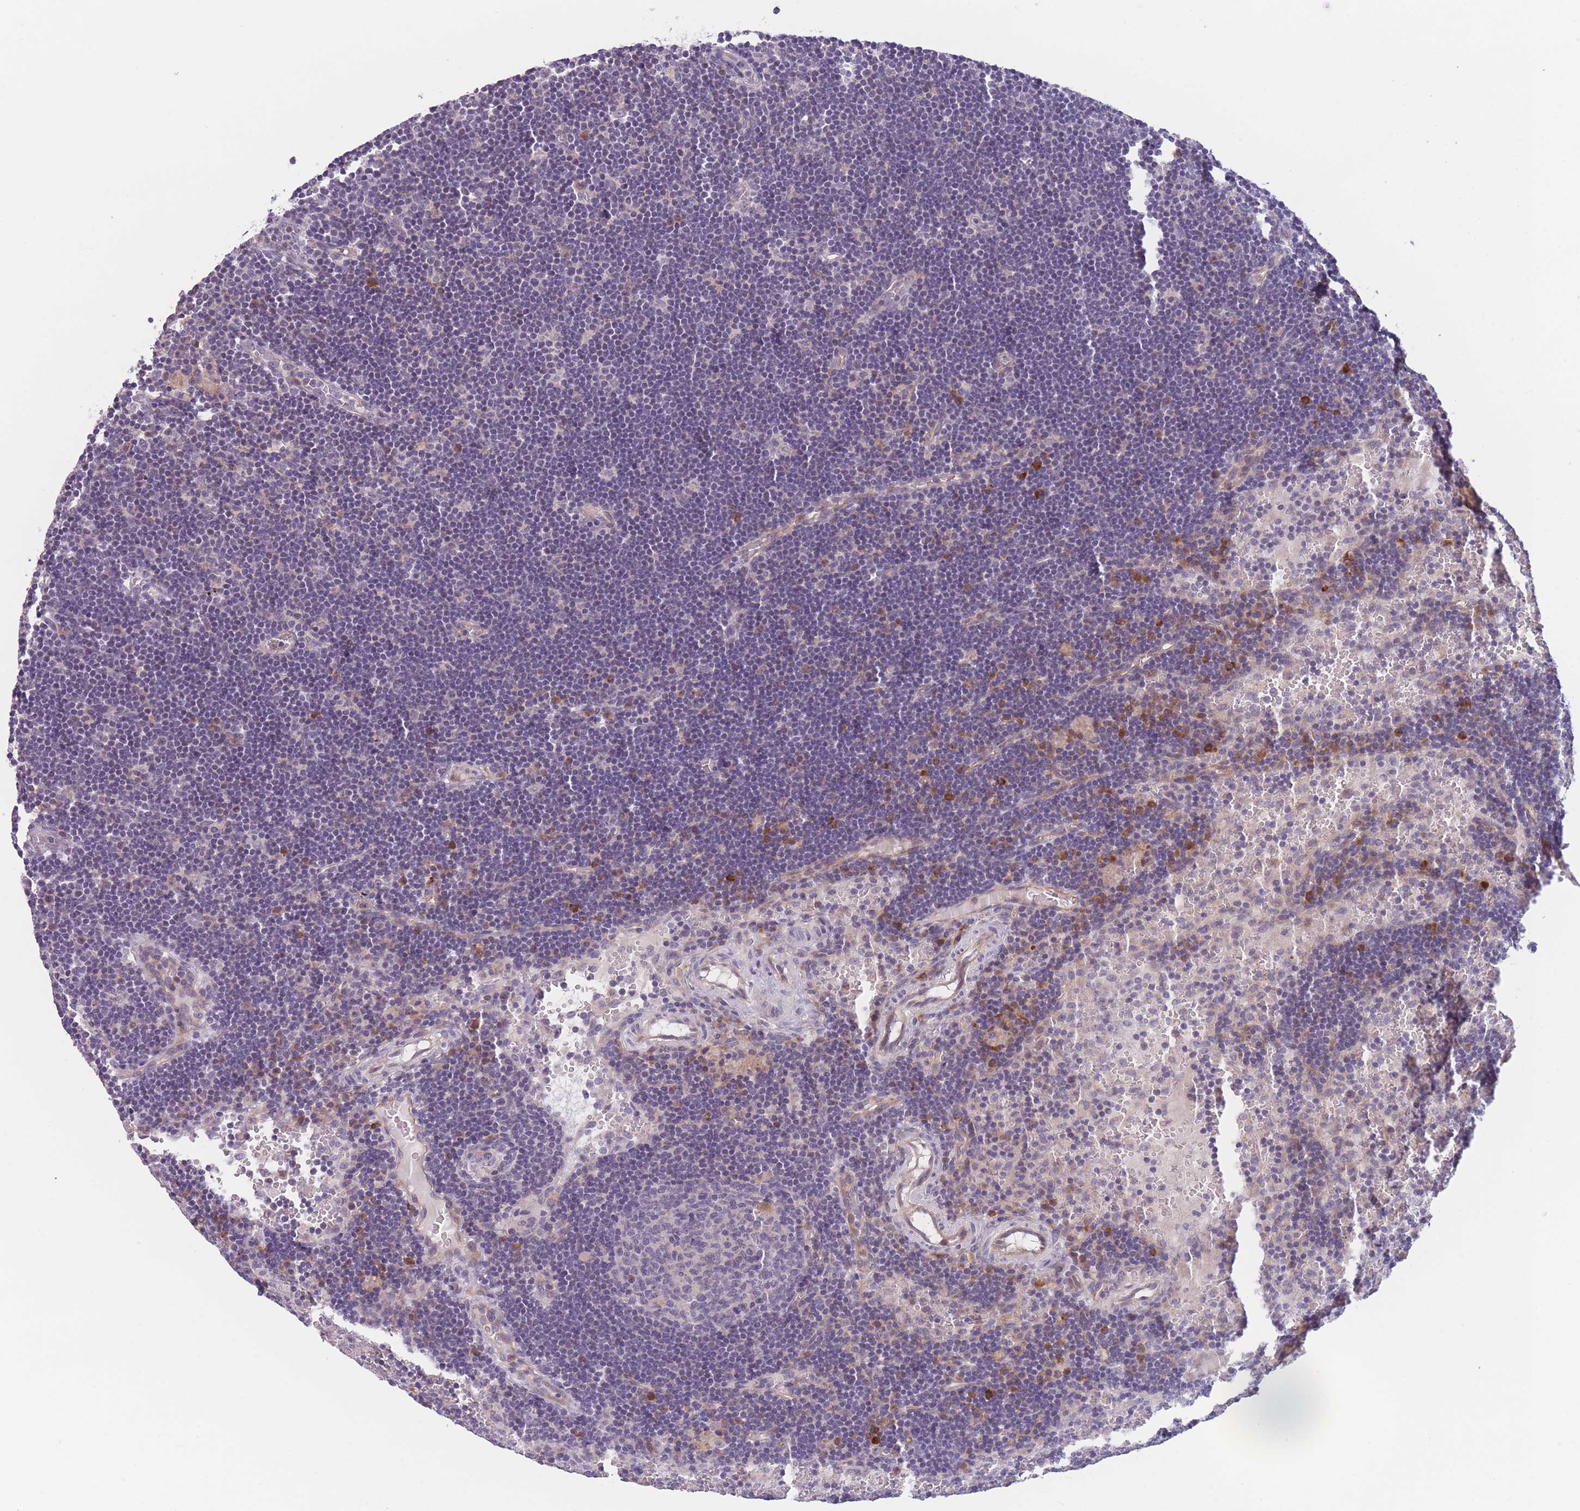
{"staining": {"intensity": "negative", "quantity": "none", "location": "none"}, "tissue": "lymph node", "cell_type": "Germinal center cells", "image_type": "normal", "snomed": [{"axis": "morphology", "description": "Normal tissue, NOS"}, {"axis": "topography", "description": "Lymph node"}], "caption": "This is an immunohistochemistry (IHC) image of benign lymph node. There is no positivity in germinal center cells.", "gene": "WDR93", "patient": {"sex": "male", "age": 62}}